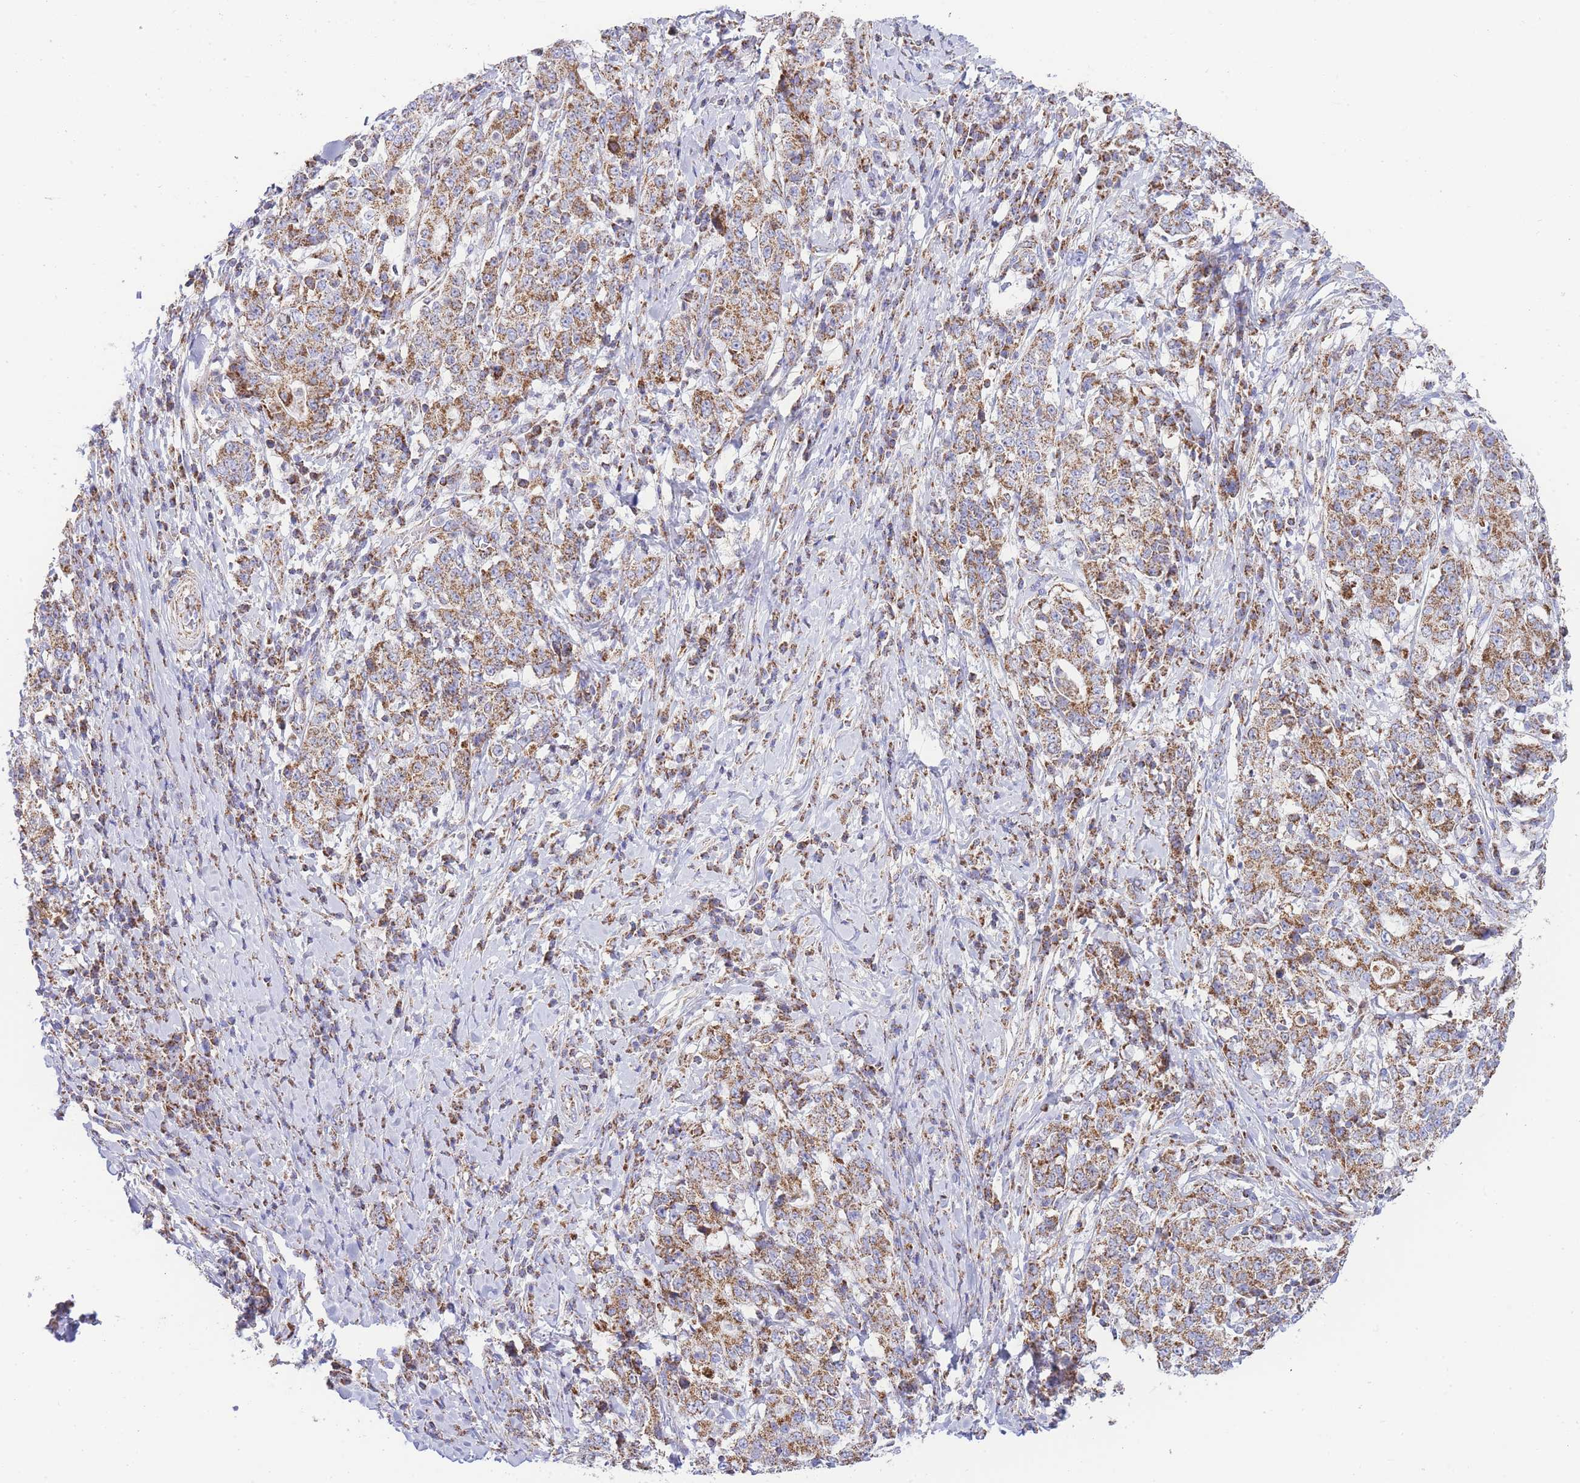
{"staining": {"intensity": "moderate", "quantity": ">75%", "location": "cytoplasmic/membranous"}, "tissue": "stomach cancer", "cell_type": "Tumor cells", "image_type": "cancer", "snomed": [{"axis": "morphology", "description": "Normal tissue, NOS"}, {"axis": "morphology", "description": "Adenocarcinoma, NOS"}, {"axis": "topography", "description": "Stomach, upper"}, {"axis": "topography", "description": "Stomach"}], "caption": "DAB (3,3'-diaminobenzidine) immunohistochemical staining of human stomach cancer (adenocarcinoma) shows moderate cytoplasmic/membranous protein staining in about >75% of tumor cells.", "gene": "GSTM1", "patient": {"sex": "male", "age": 59}}